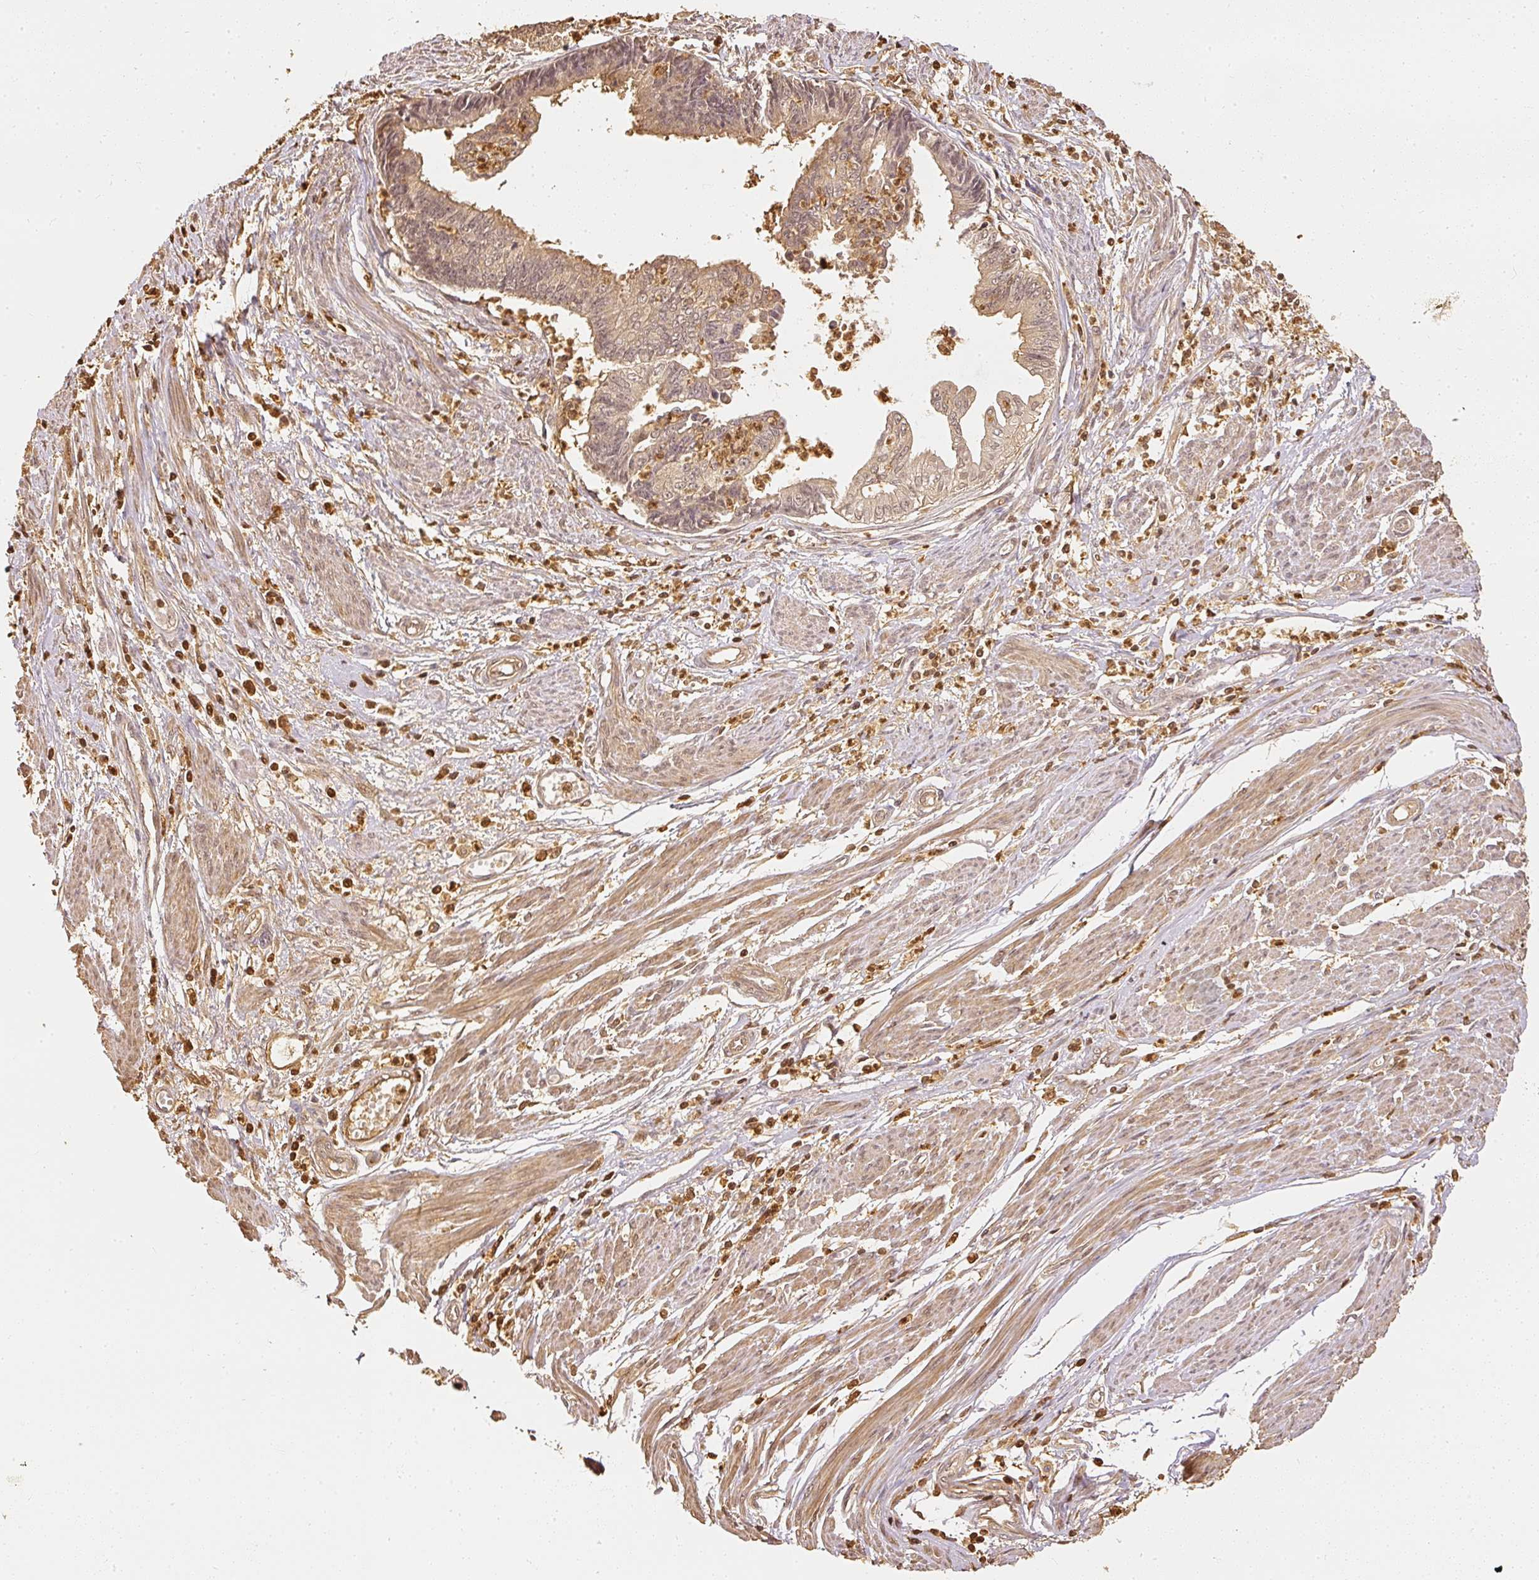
{"staining": {"intensity": "weak", "quantity": ">75%", "location": "cytoplasmic/membranous"}, "tissue": "endometrial cancer", "cell_type": "Tumor cells", "image_type": "cancer", "snomed": [{"axis": "morphology", "description": "Adenocarcinoma, NOS"}, {"axis": "topography", "description": "Endometrium"}], "caption": "Endometrial cancer (adenocarcinoma) stained for a protein (brown) exhibits weak cytoplasmic/membranous positive expression in approximately >75% of tumor cells.", "gene": "PFN1", "patient": {"sex": "female", "age": 73}}